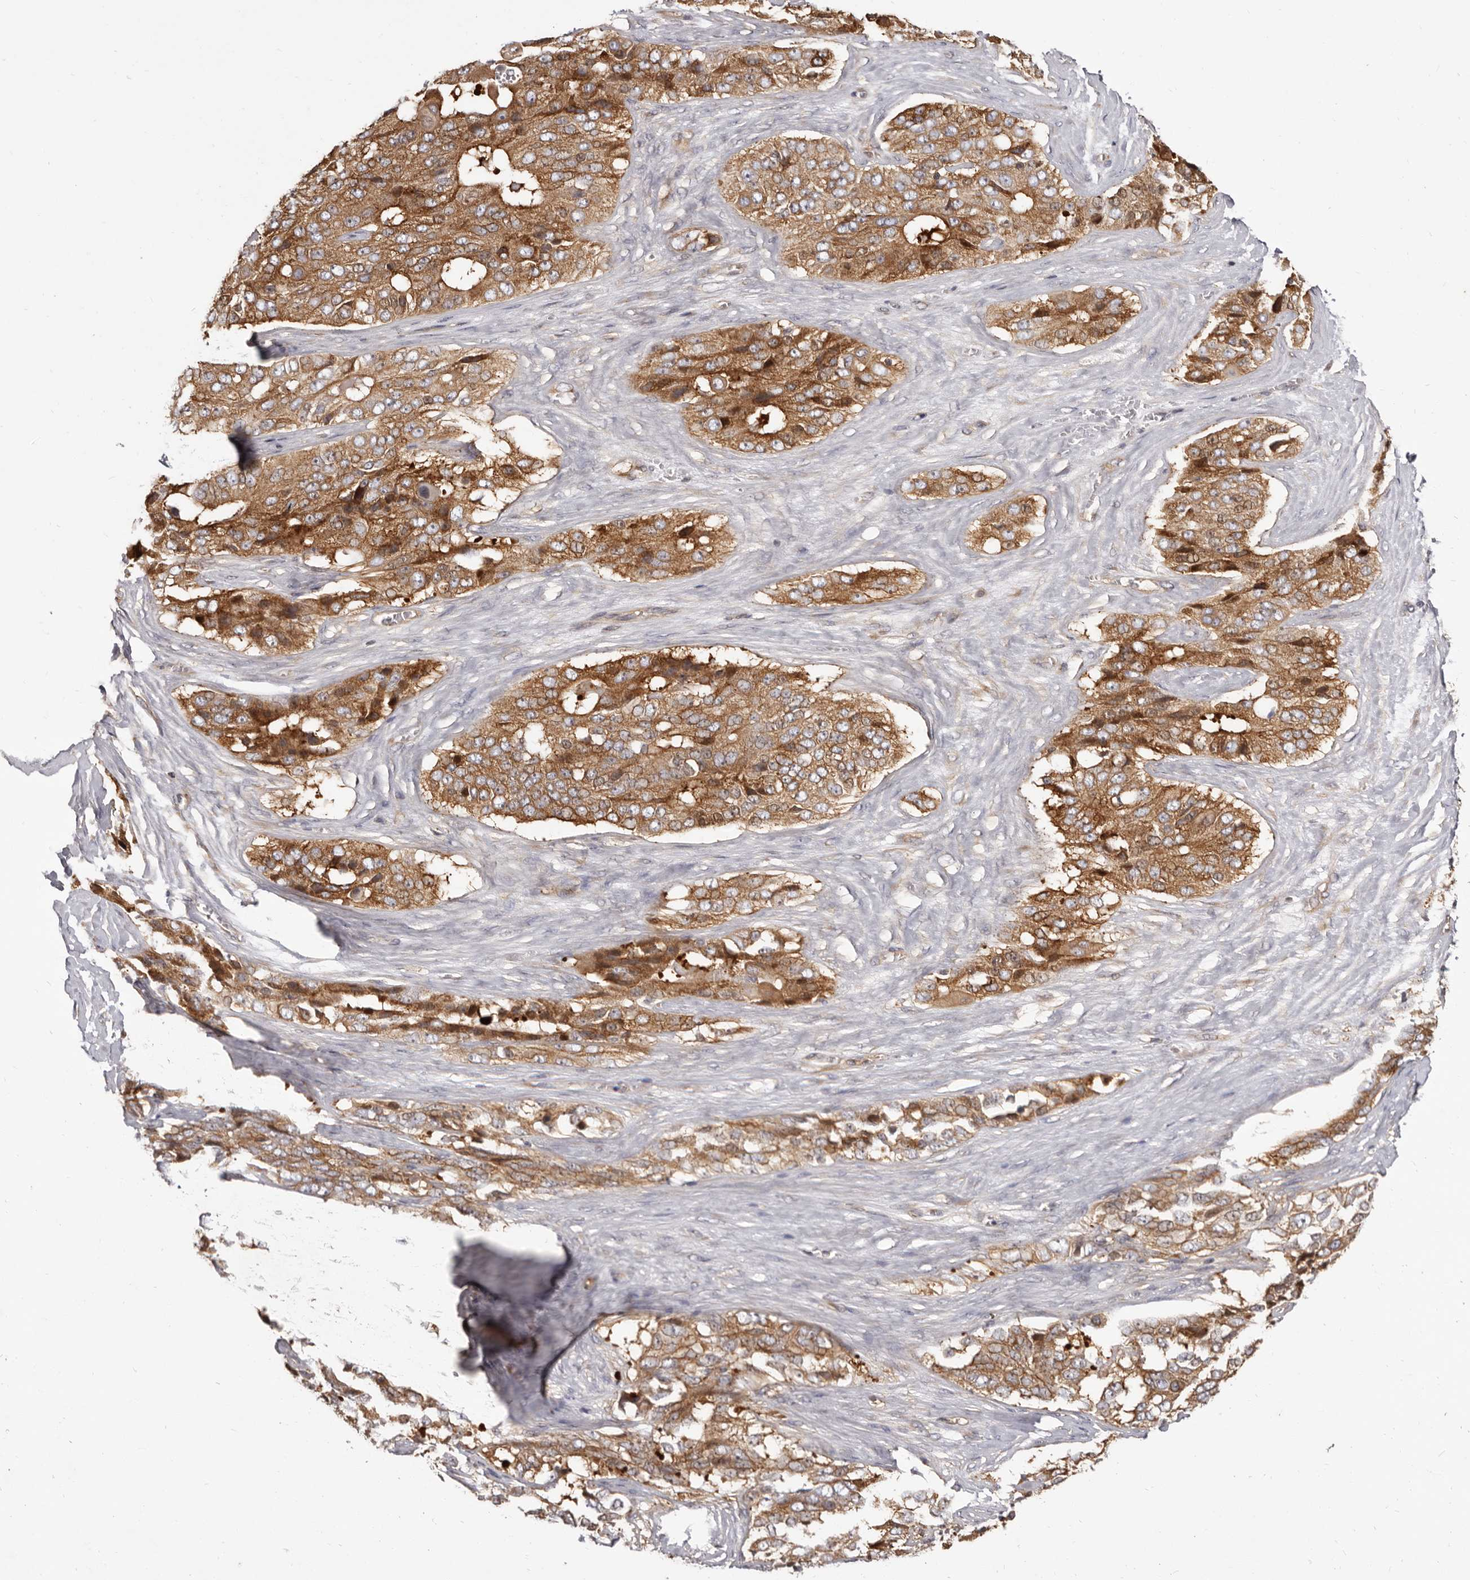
{"staining": {"intensity": "moderate", "quantity": ">75%", "location": "cytoplasmic/membranous"}, "tissue": "ovarian cancer", "cell_type": "Tumor cells", "image_type": "cancer", "snomed": [{"axis": "morphology", "description": "Carcinoma, endometroid"}, {"axis": "topography", "description": "Ovary"}], "caption": "Human ovarian cancer stained with a brown dye exhibits moderate cytoplasmic/membranous positive positivity in approximately >75% of tumor cells.", "gene": "ADAMTS20", "patient": {"sex": "female", "age": 51}}